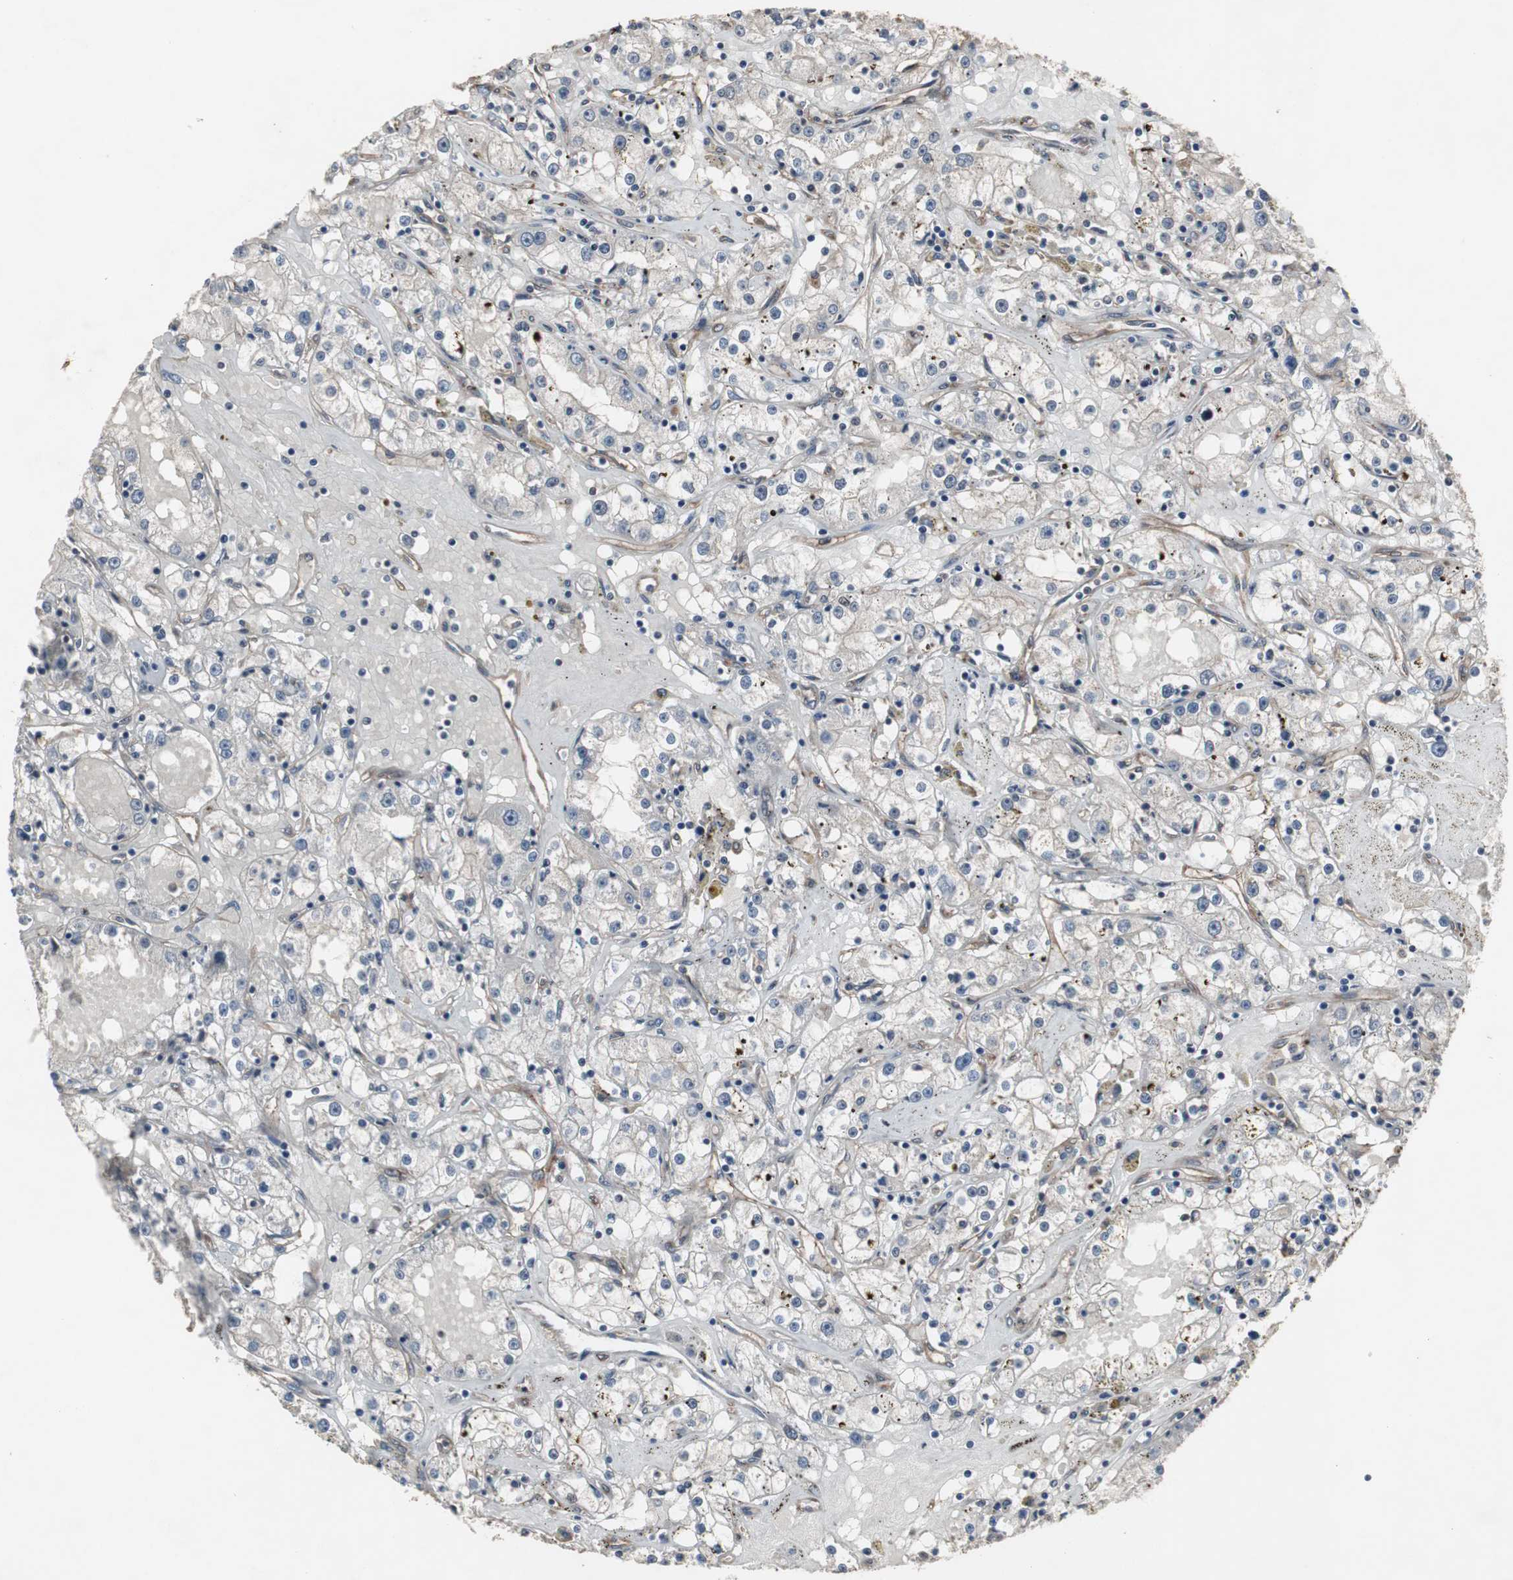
{"staining": {"intensity": "negative", "quantity": "none", "location": "none"}, "tissue": "renal cancer", "cell_type": "Tumor cells", "image_type": "cancer", "snomed": [{"axis": "morphology", "description": "Adenocarcinoma, NOS"}, {"axis": "topography", "description": "Kidney"}], "caption": "Renal cancer (adenocarcinoma) was stained to show a protein in brown. There is no significant expression in tumor cells. (DAB immunohistochemistry (IHC) visualized using brightfield microscopy, high magnification).", "gene": "ATP2B2", "patient": {"sex": "male", "age": 56}}